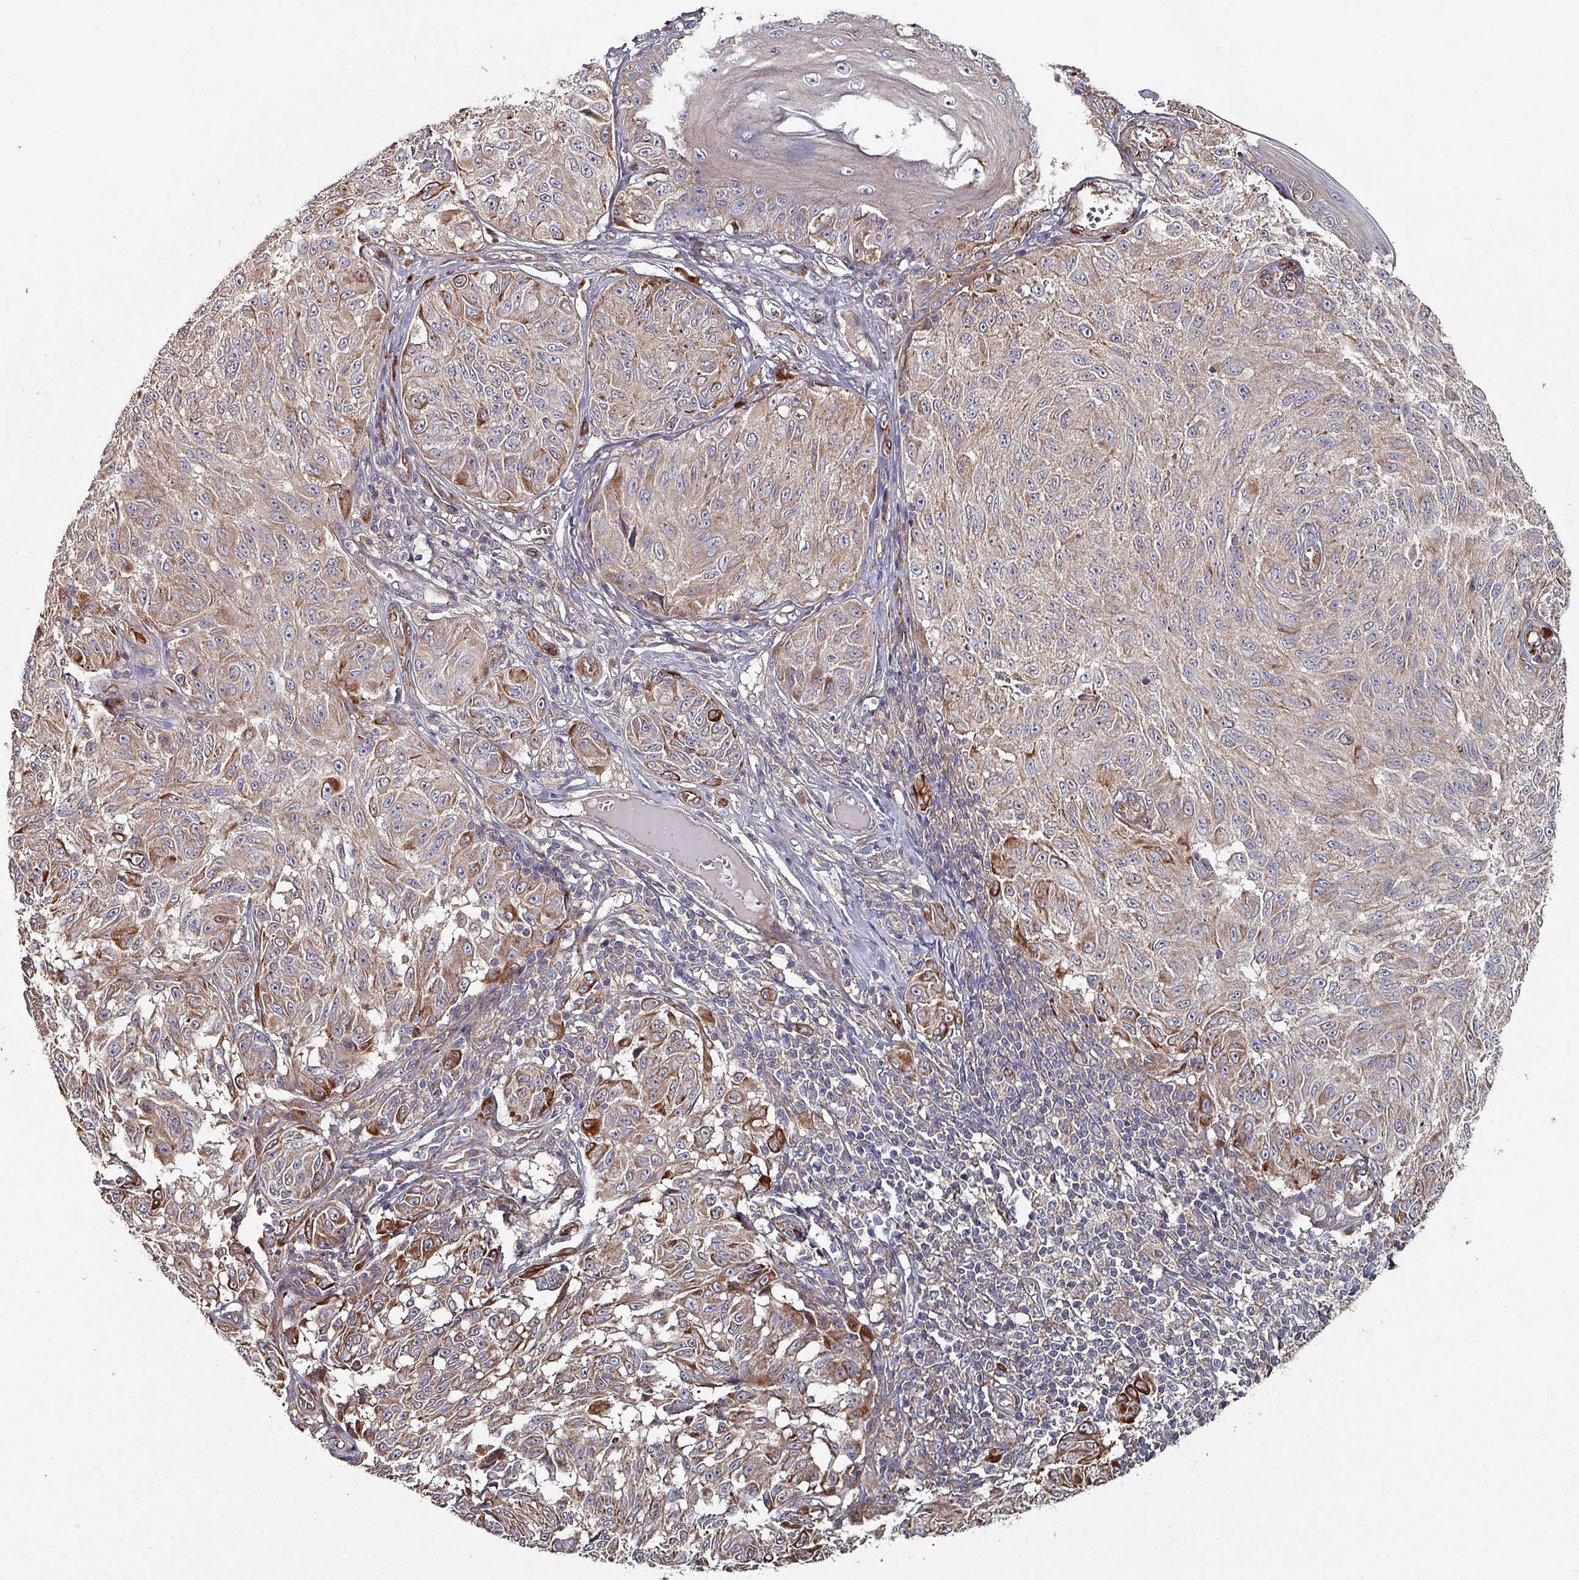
{"staining": {"intensity": "moderate", "quantity": "25%-75%", "location": "cytoplasmic/membranous"}, "tissue": "melanoma", "cell_type": "Tumor cells", "image_type": "cancer", "snomed": [{"axis": "morphology", "description": "Malignant melanoma, NOS"}, {"axis": "topography", "description": "Skin"}], "caption": "IHC staining of malignant melanoma, which shows medium levels of moderate cytoplasmic/membranous staining in about 25%-75% of tumor cells indicating moderate cytoplasmic/membranous protein staining. The staining was performed using DAB (brown) for protein detection and nuclei were counterstained in hematoxylin (blue).", "gene": "ANO10", "patient": {"sex": "male", "age": 68}}